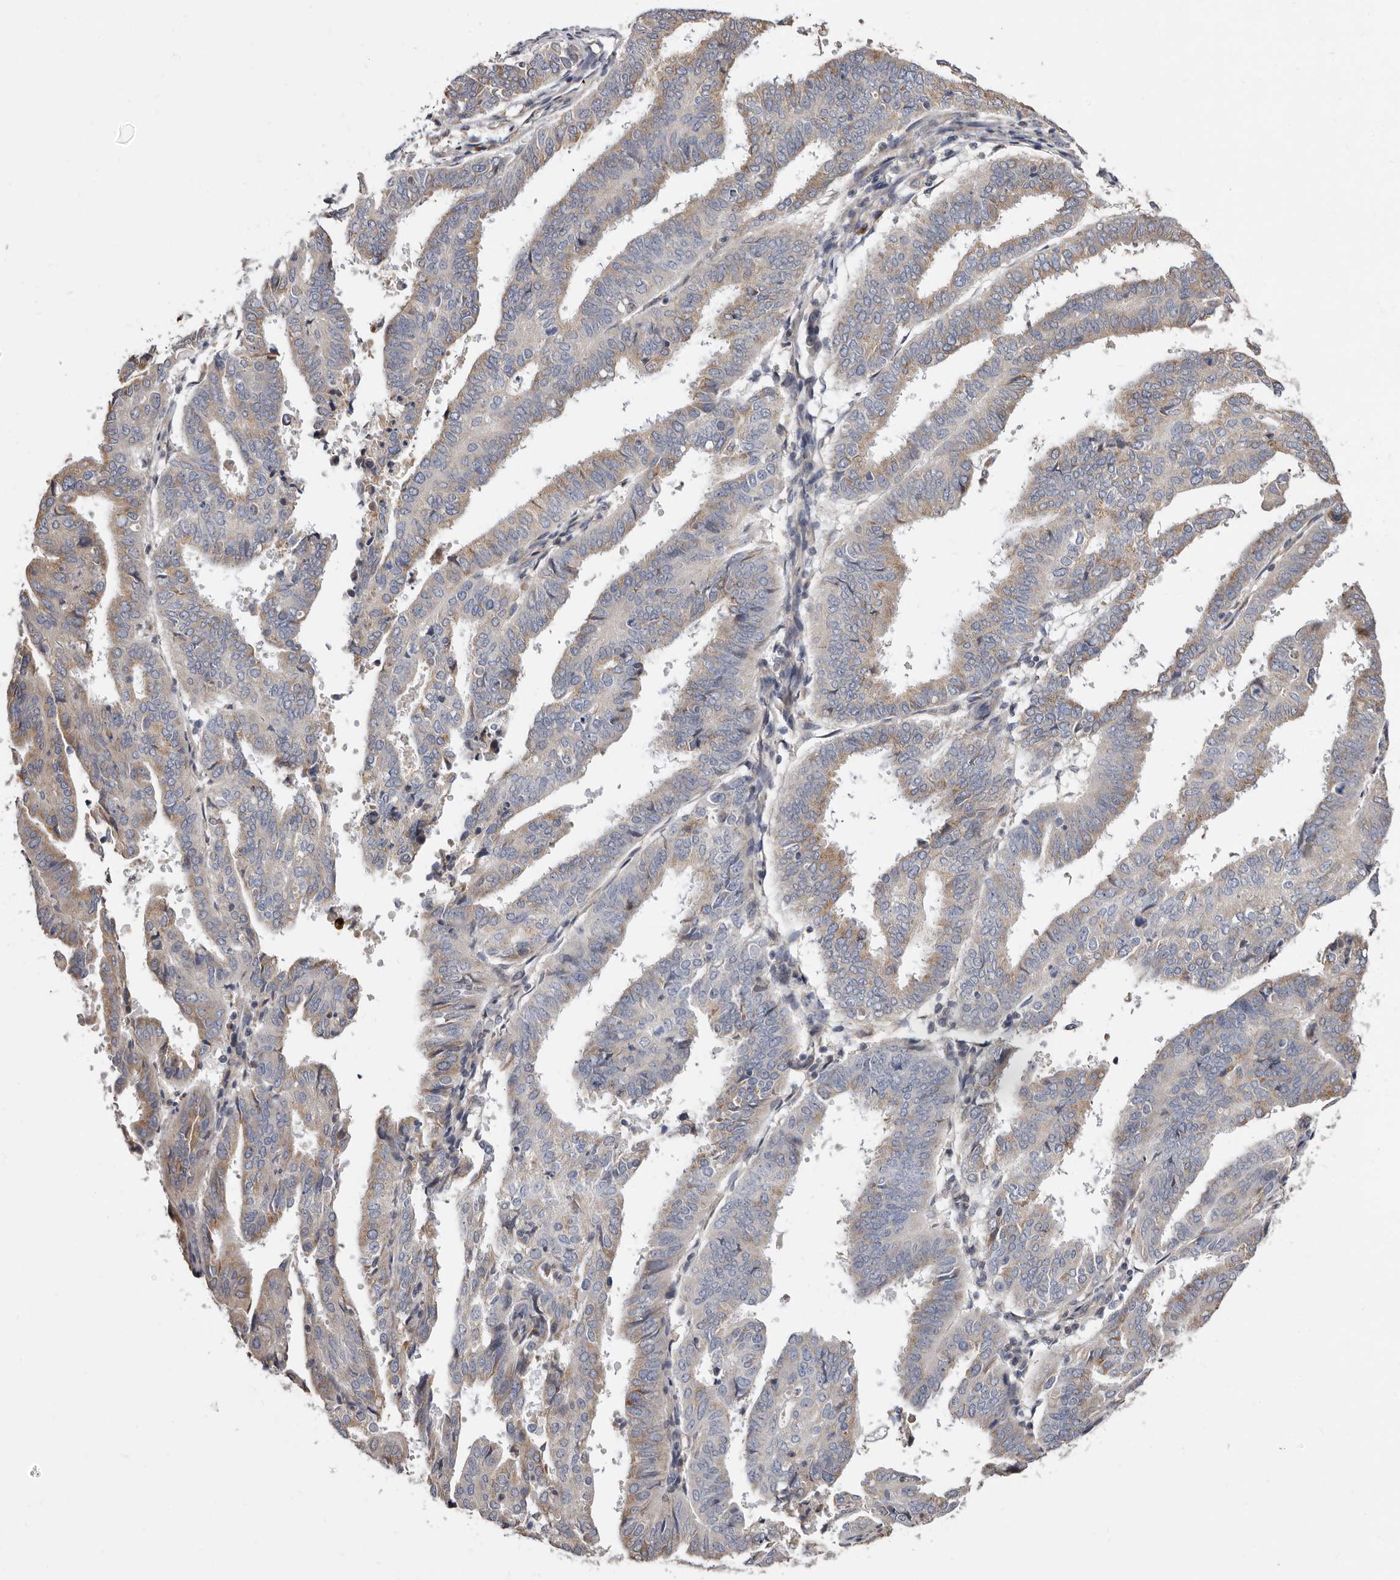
{"staining": {"intensity": "weak", "quantity": "<25%", "location": "cytoplasmic/membranous"}, "tissue": "endometrial cancer", "cell_type": "Tumor cells", "image_type": "cancer", "snomed": [{"axis": "morphology", "description": "Adenocarcinoma, NOS"}, {"axis": "topography", "description": "Uterus"}], "caption": "Endometrial adenocarcinoma was stained to show a protein in brown. There is no significant positivity in tumor cells.", "gene": "ASIC5", "patient": {"sex": "female", "age": 77}}